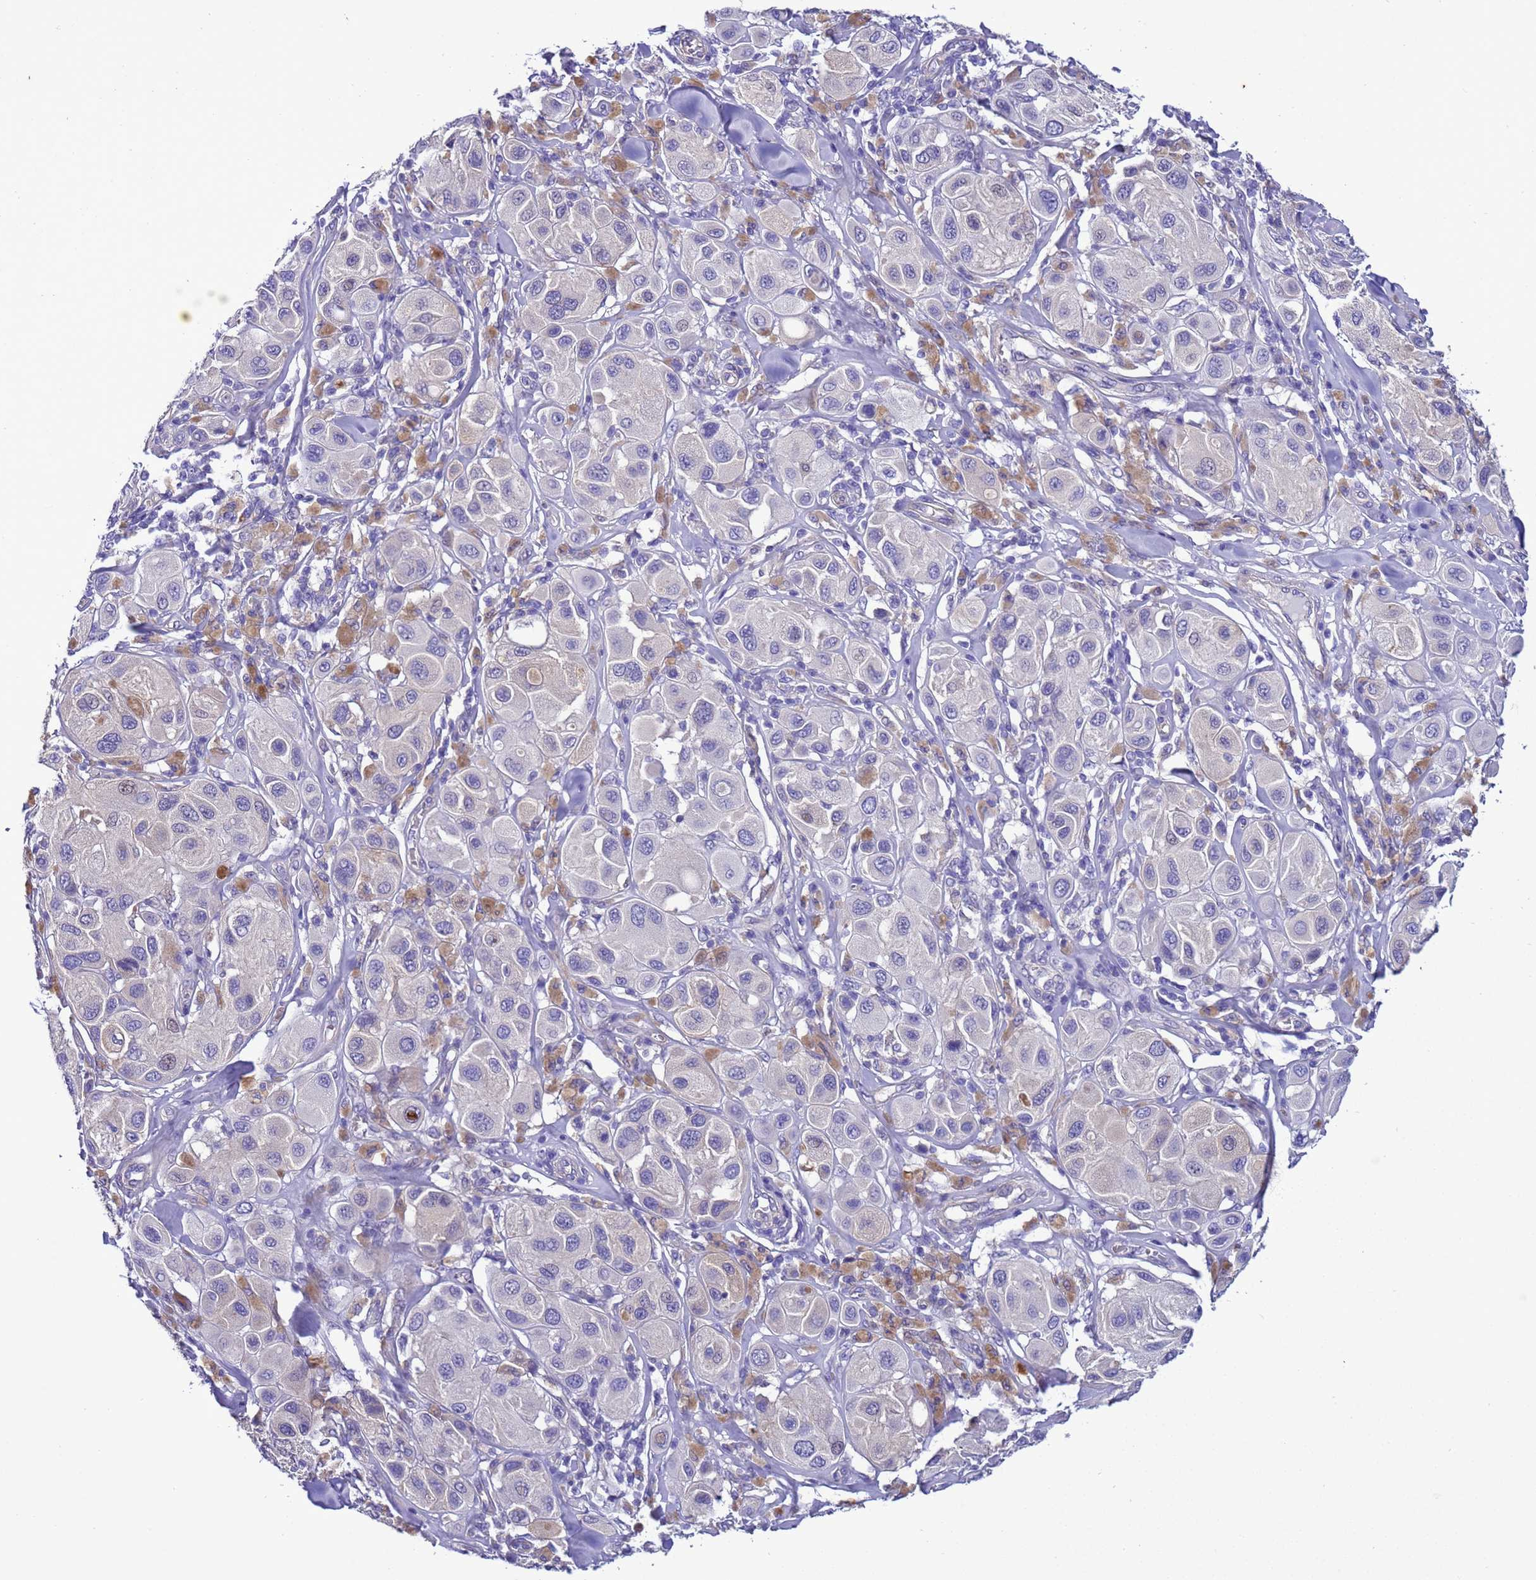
{"staining": {"intensity": "negative", "quantity": "none", "location": "none"}, "tissue": "melanoma", "cell_type": "Tumor cells", "image_type": "cancer", "snomed": [{"axis": "morphology", "description": "Malignant melanoma, Metastatic site"}, {"axis": "topography", "description": "Skin"}], "caption": "Photomicrograph shows no protein staining in tumor cells of melanoma tissue.", "gene": "KICS2", "patient": {"sex": "male", "age": 41}}